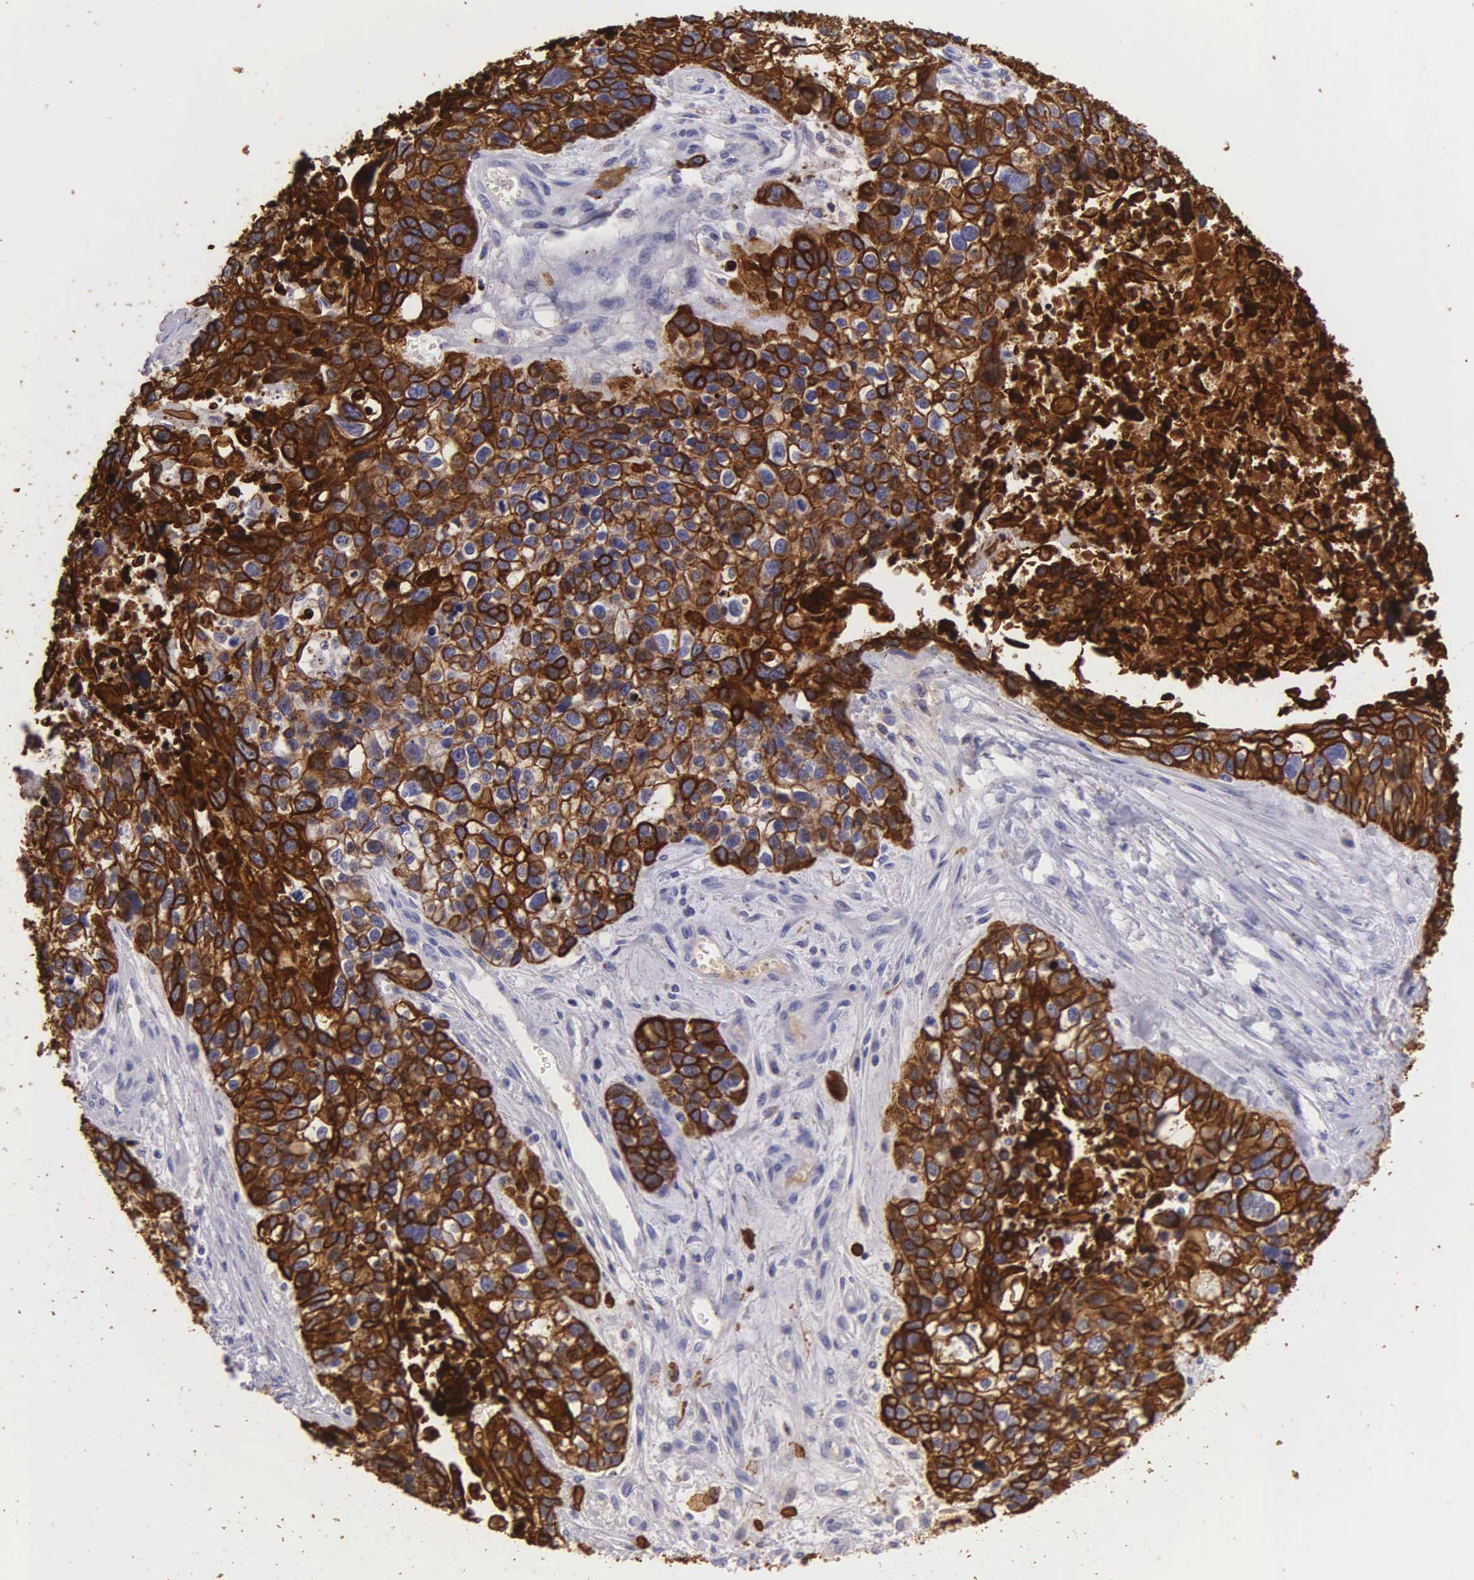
{"staining": {"intensity": "strong", "quantity": ">75%", "location": "cytoplasmic/membranous"}, "tissue": "lung cancer", "cell_type": "Tumor cells", "image_type": "cancer", "snomed": [{"axis": "morphology", "description": "Squamous cell carcinoma, NOS"}, {"axis": "topography", "description": "Lymph node"}, {"axis": "topography", "description": "Lung"}], "caption": "Squamous cell carcinoma (lung) tissue shows strong cytoplasmic/membranous staining in about >75% of tumor cells, visualized by immunohistochemistry. (DAB (3,3'-diaminobenzidine) IHC, brown staining for protein, blue staining for nuclei).", "gene": "KRT17", "patient": {"sex": "male", "age": 74}}